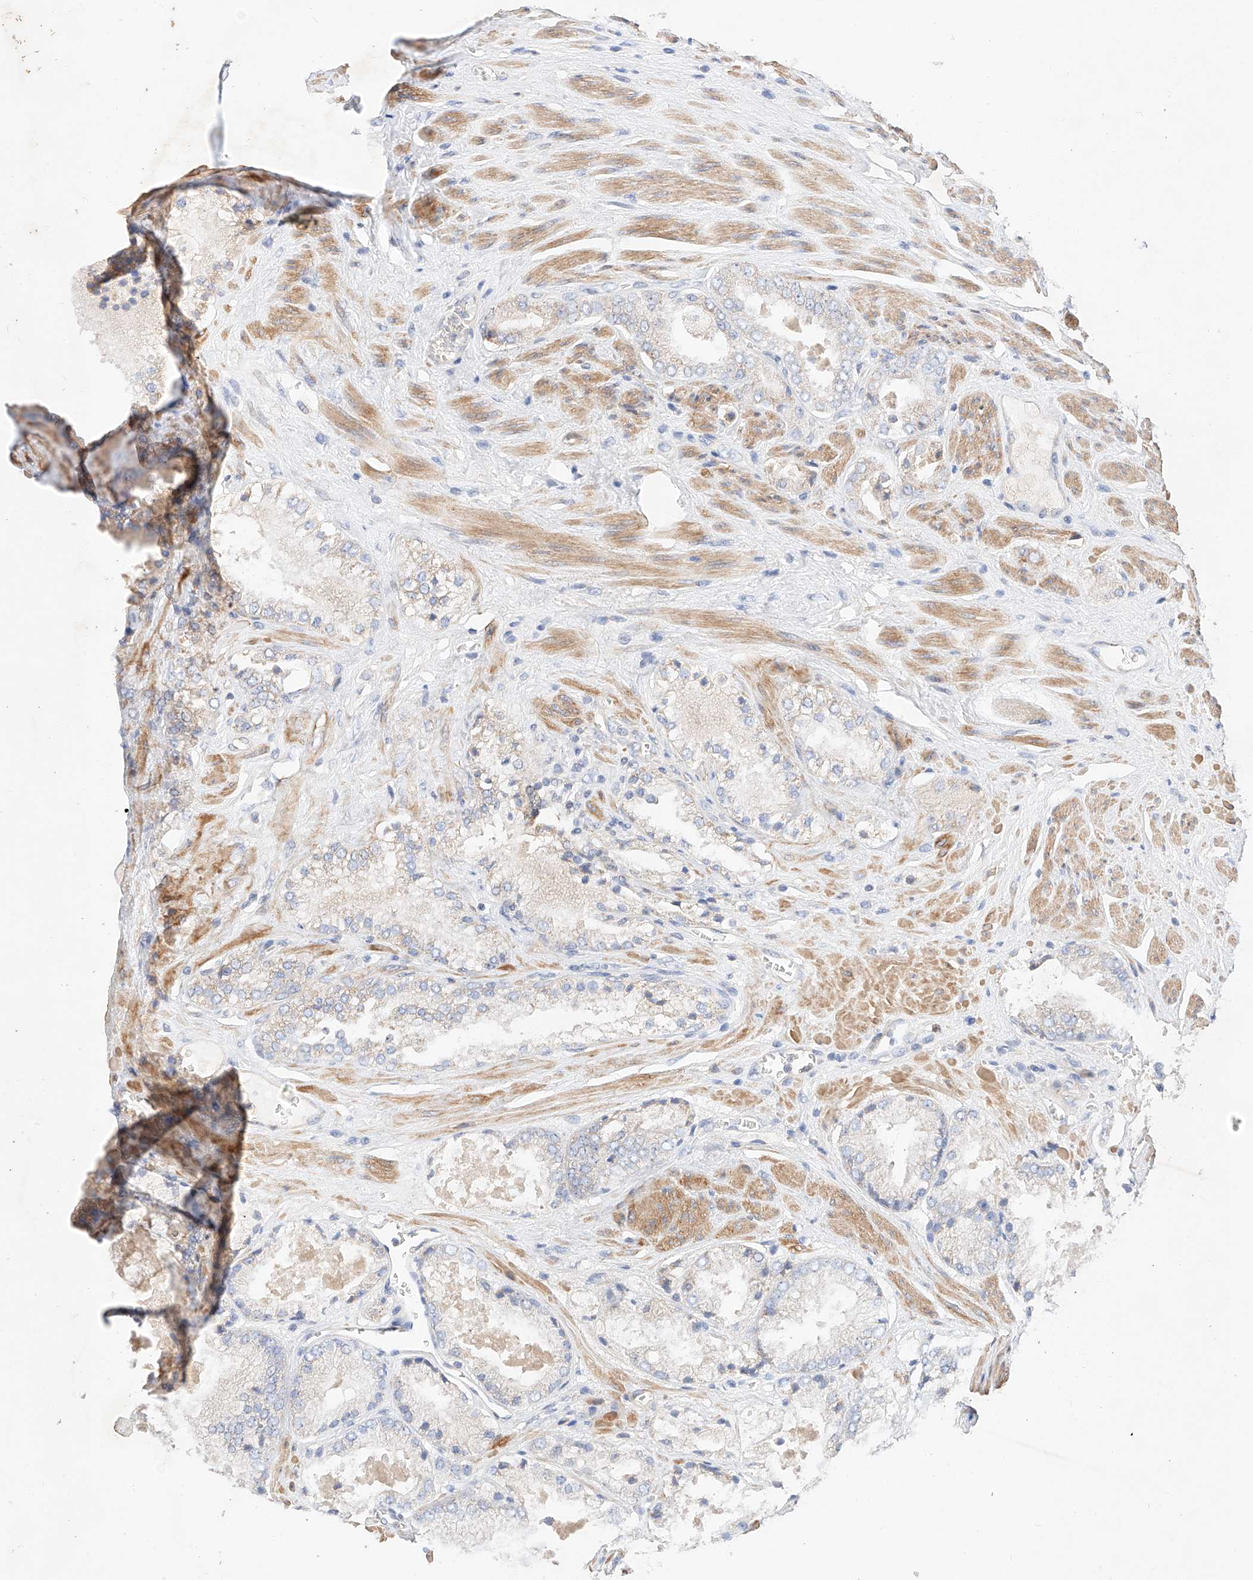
{"staining": {"intensity": "negative", "quantity": "none", "location": "none"}, "tissue": "prostate cancer", "cell_type": "Tumor cells", "image_type": "cancer", "snomed": [{"axis": "morphology", "description": "Adenocarcinoma, High grade"}, {"axis": "topography", "description": "Prostate"}], "caption": "Immunohistochemistry (IHC) photomicrograph of human prostate adenocarcinoma (high-grade) stained for a protein (brown), which exhibits no positivity in tumor cells.", "gene": "C6orf118", "patient": {"sex": "male", "age": 58}}